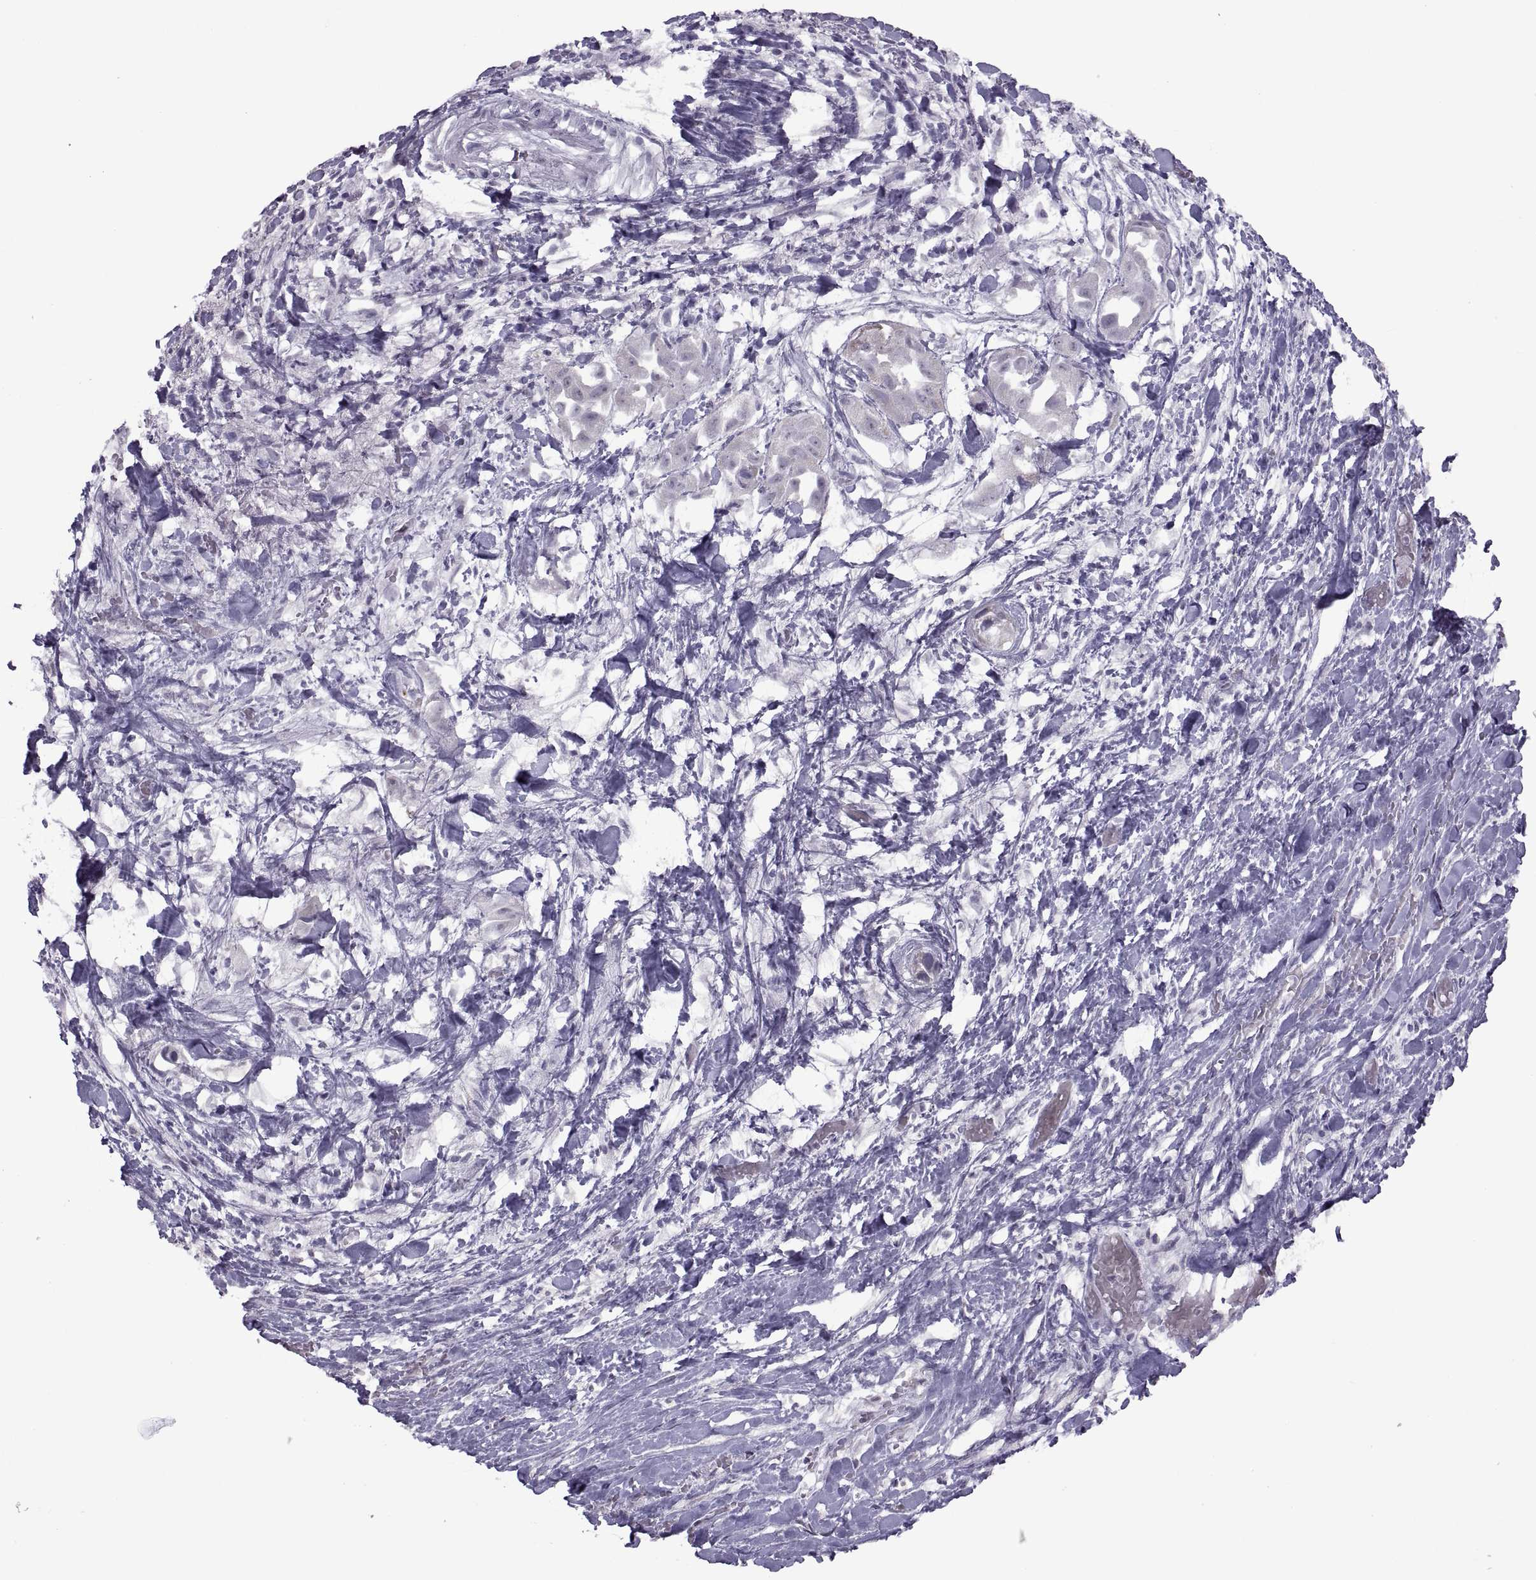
{"staining": {"intensity": "negative", "quantity": "none", "location": "none"}, "tissue": "liver cancer", "cell_type": "Tumor cells", "image_type": "cancer", "snomed": [{"axis": "morphology", "description": "Cholangiocarcinoma"}, {"axis": "topography", "description": "Liver"}], "caption": "An image of human liver cancer (cholangiocarcinoma) is negative for staining in tumor cells. (DAB IHC with hematoxylin counter stain).", "gene": "ASIC2", "patient": {"sex": "female", "age": 52}}